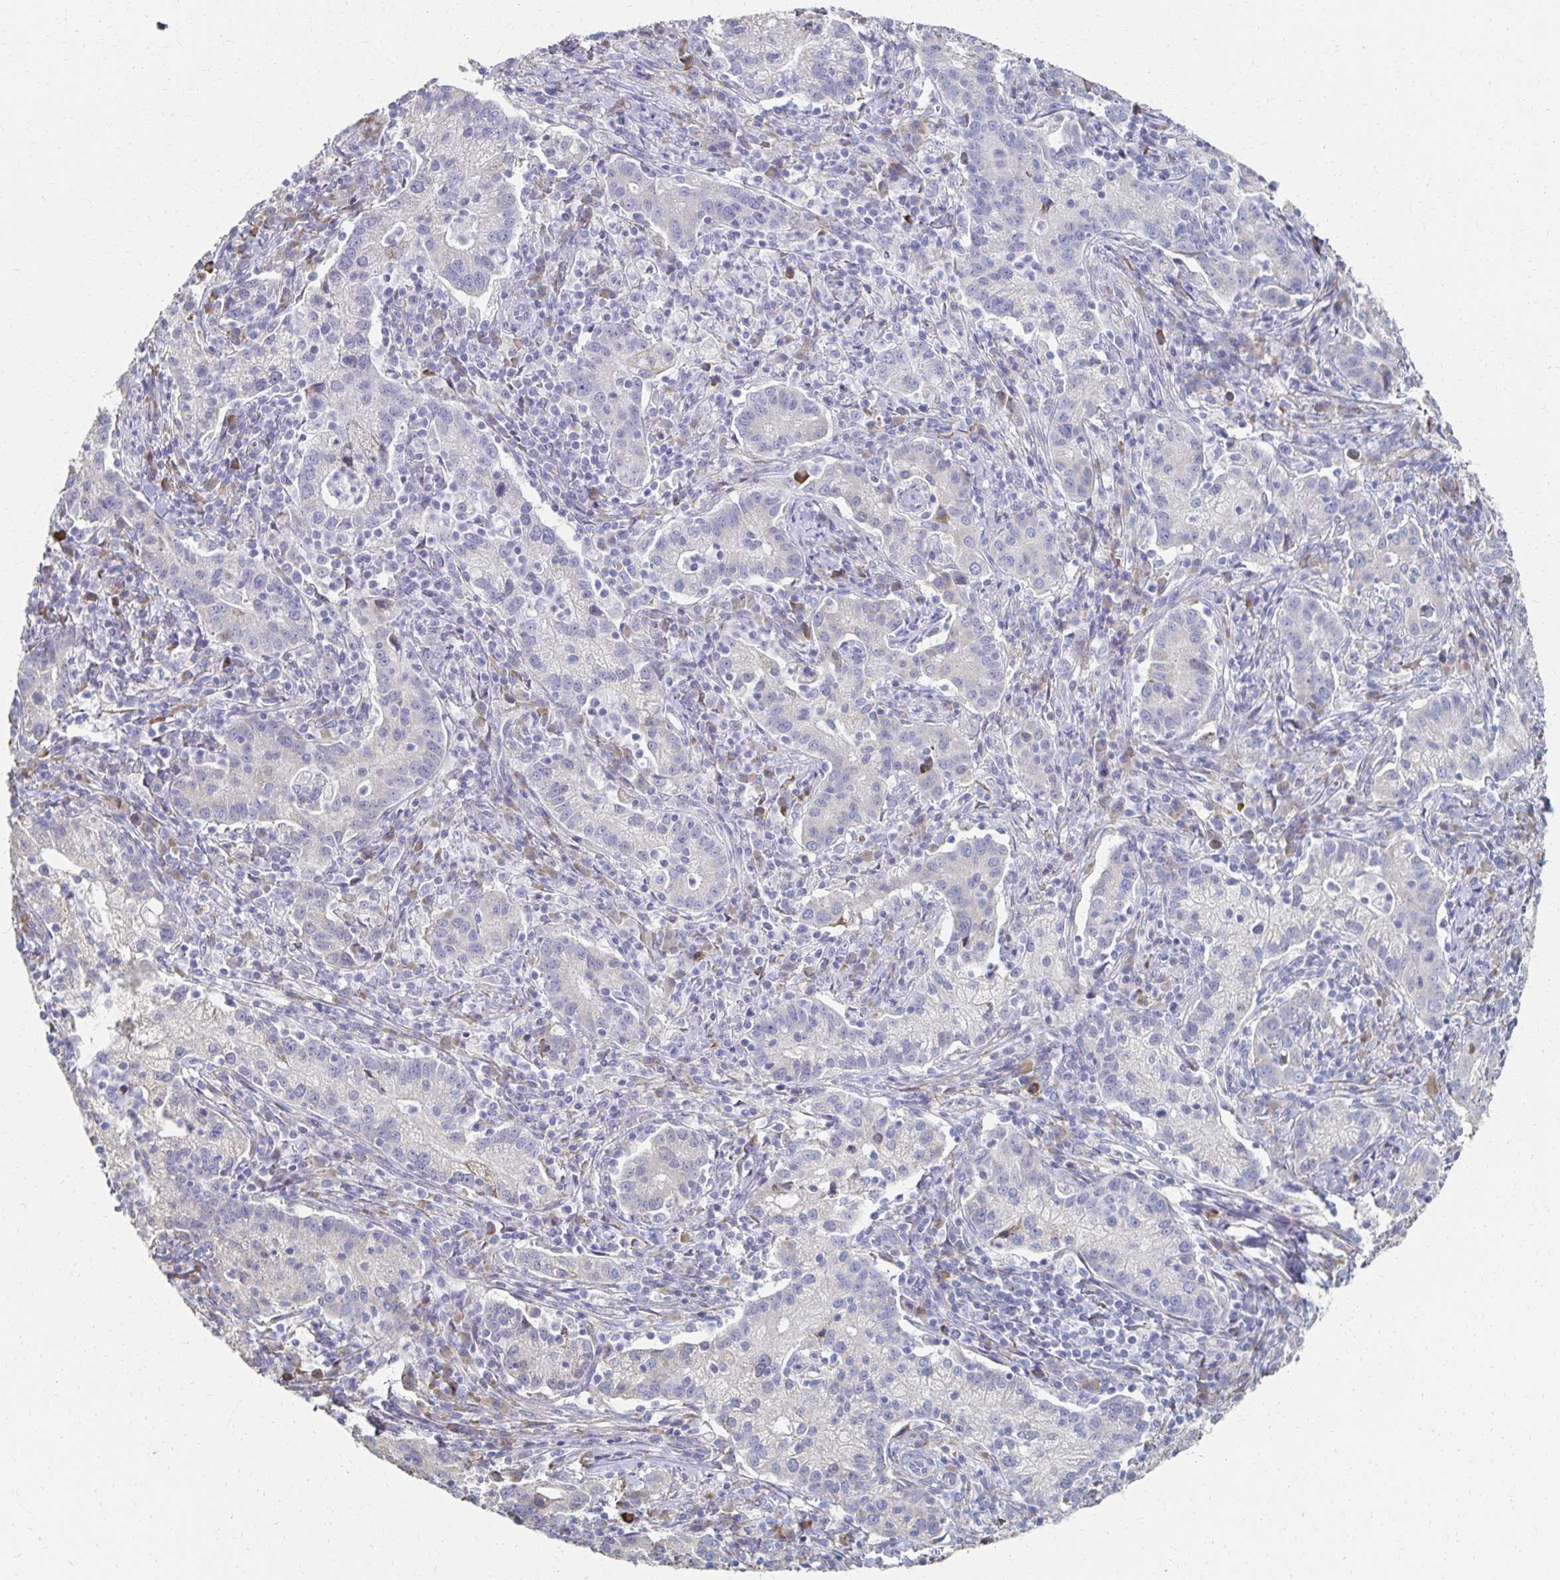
{"staining": {"intensity": "negative", "quantity": "none", "location": "none"}, "tissue": "cervical cancer", "cell_type": "Tumor cells", "image_type": "cancer", "snomed": [{"axis": "morphology", "description": "Normal tissue, NOS"}, {"axis": "morphology", "description": "Adenocarcinoma, NOS"}, {"axis": "topography", "description": "Cervix"}], "caption": "Immunohistochemical staining of adenocarcinoma (cervical) shows no significant staining in tumor cells.", "gene": "ATP1A3", "patient": {"sex": "female", "age": 44}}